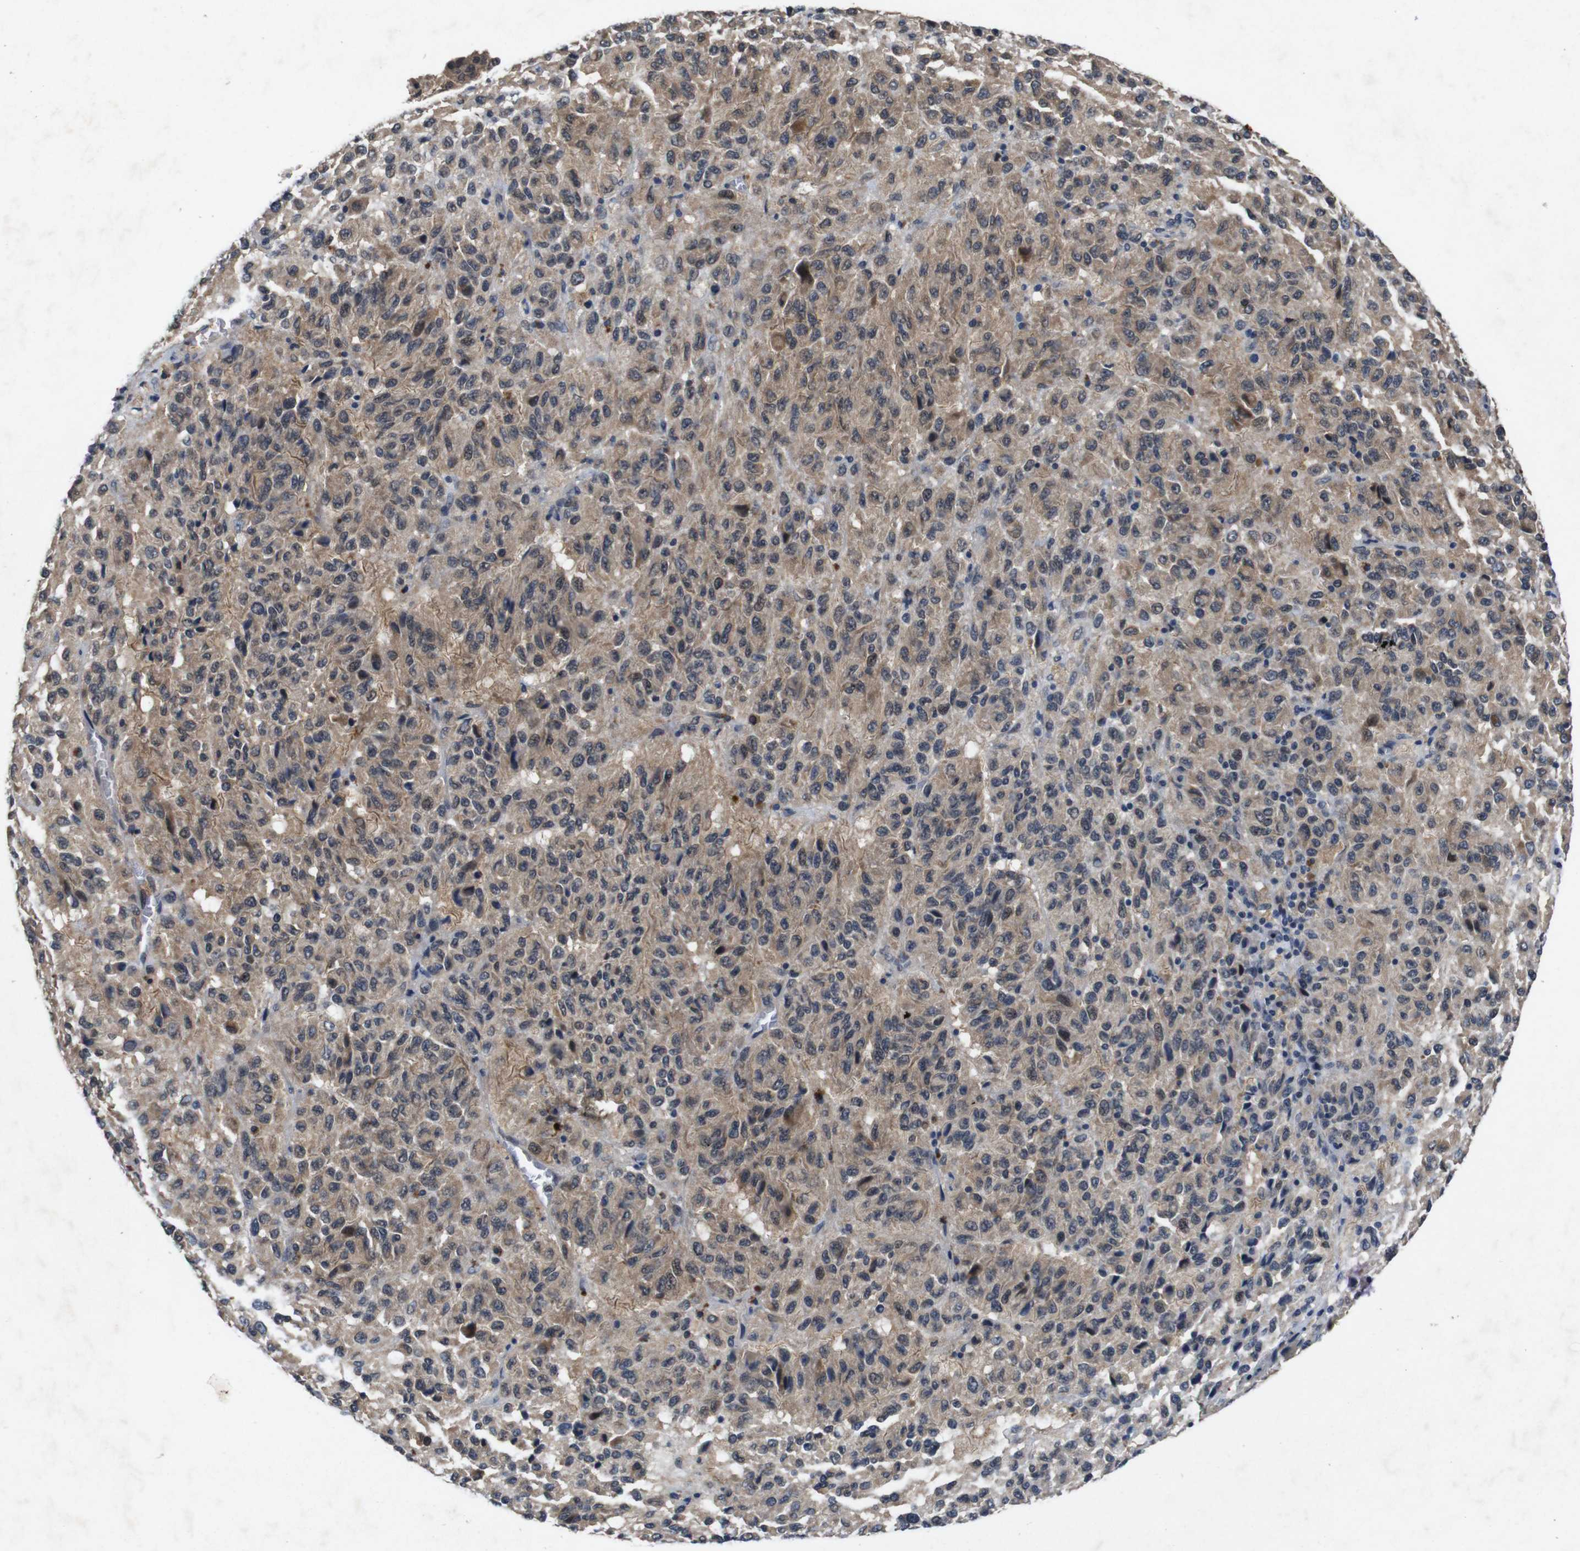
{"staining": {"intensity": "weak", "quantity": ">75%", "location": "cytoplasmic/membranous"}, "tissue": "melanoma", "cell_type": "Tumor cells", "image_type": "cancer", "snomed": [{"axis": "morphology", "description": "Malignant melanoma, Metastatic site"}, {"axis": "topography", "description": "Lung"}], "caption": "Approximately >75% of tumor cells in malignant melanoma (metastatic site) display weak cytoplasmic/membranous protein positivity as visualized by brown immunohistochemical staining.", "gene": "AKT3", "patient": {"sex": "male", "age": 64}}